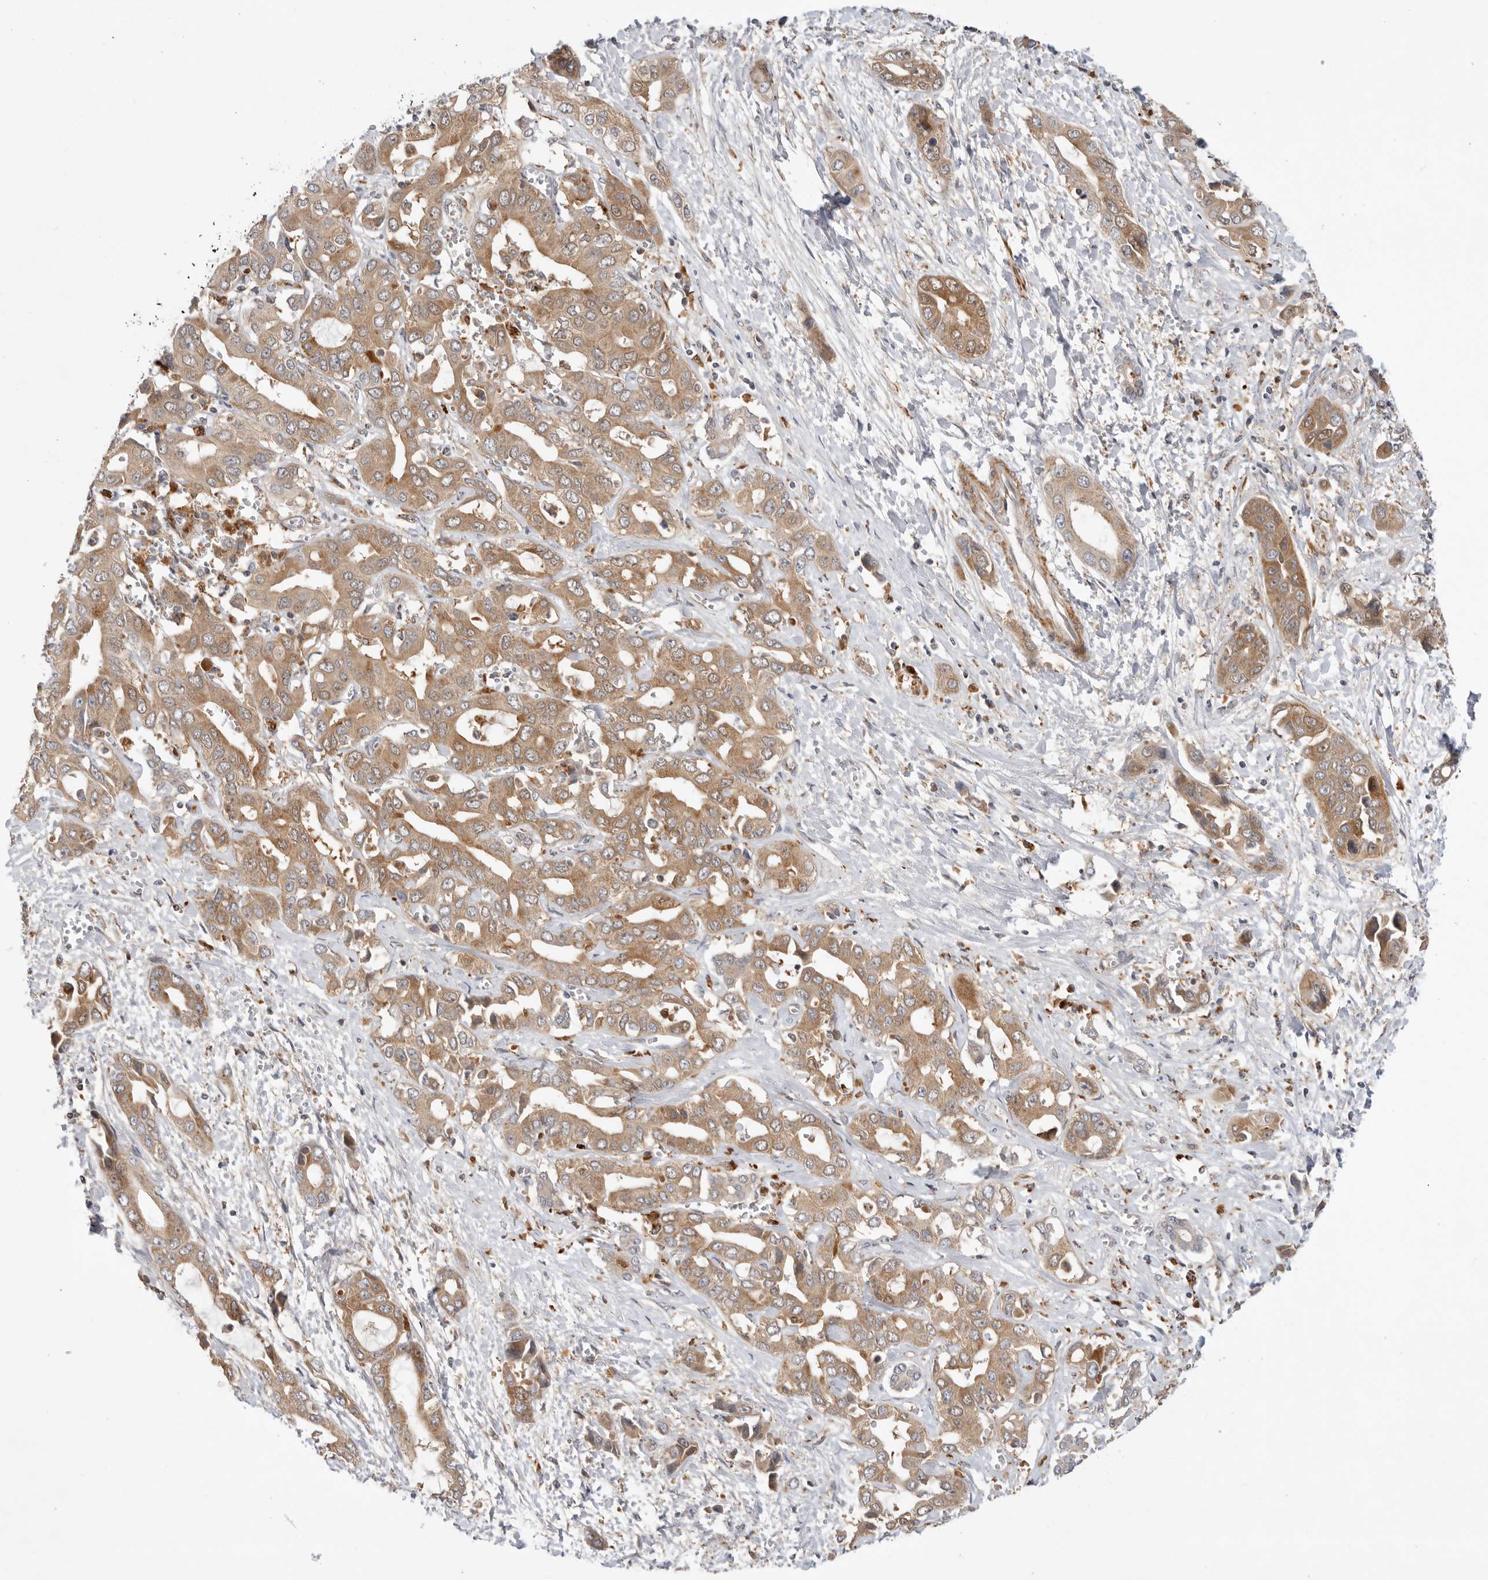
{"staining": {"intensity": "moderate", "quantity": ">75%", "location": "cytoplasmic/membranous"}, "tissue": "liver cancer", "cell_type": "Tumor cells", "image_type": "cancer", "snomed": [{"axis": "morphology", "description": "Cholangiocarcinoma"}, {"axis": "topography", "description": "Liver"}], "caption": "The histopathology image displays immunohistochemical staining of cholangiocarcinoma (liver). There is moderate cytoplasmic/membranous positivity is appreciated in approximately >75% of tumor cells.", "gene": "GNE", "patient": {"sex": "female", "age": 52}}